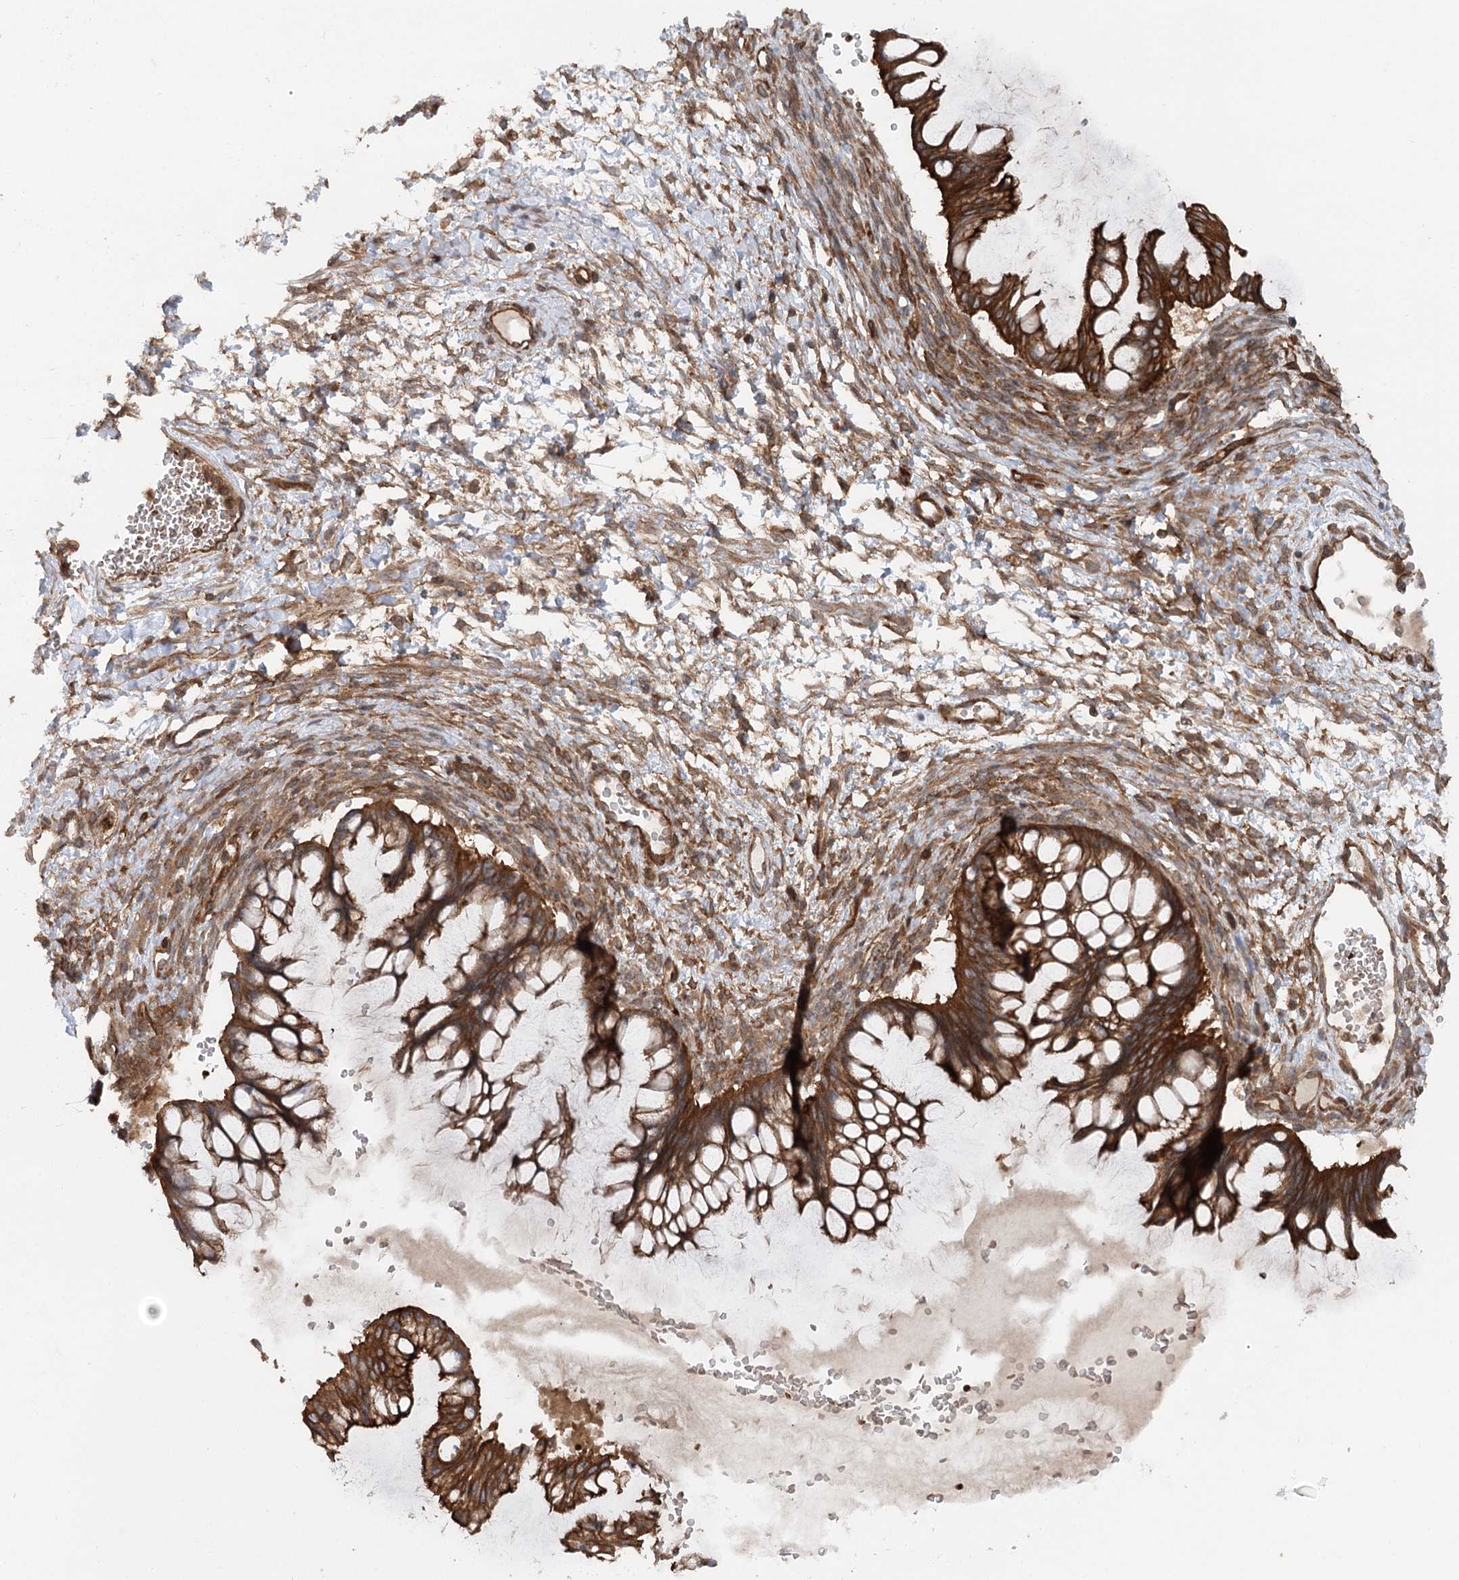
{"staining": {"intensity": "strong", "quantity": ">75%", "location": "cytoplasmic/membranous"}, "tissue": "ovarian cancer", "cell_type": "Tumor cells", "image_type": "cancer", "snomed": [{"axis": "morphology", "description": "Cystadenocarcinoma, mucinous, NOS"}, {"axis": "topography", "description": "Ovary"}], "caption": "A high amount of strong cytoplasmic/membranous expression is seen in about >75% of tumor cells in ovarian mucinous cystadenocarcinoma tissue.", "gene": "IQSEC1", "patient": {"sex": "female", "age": 73}}